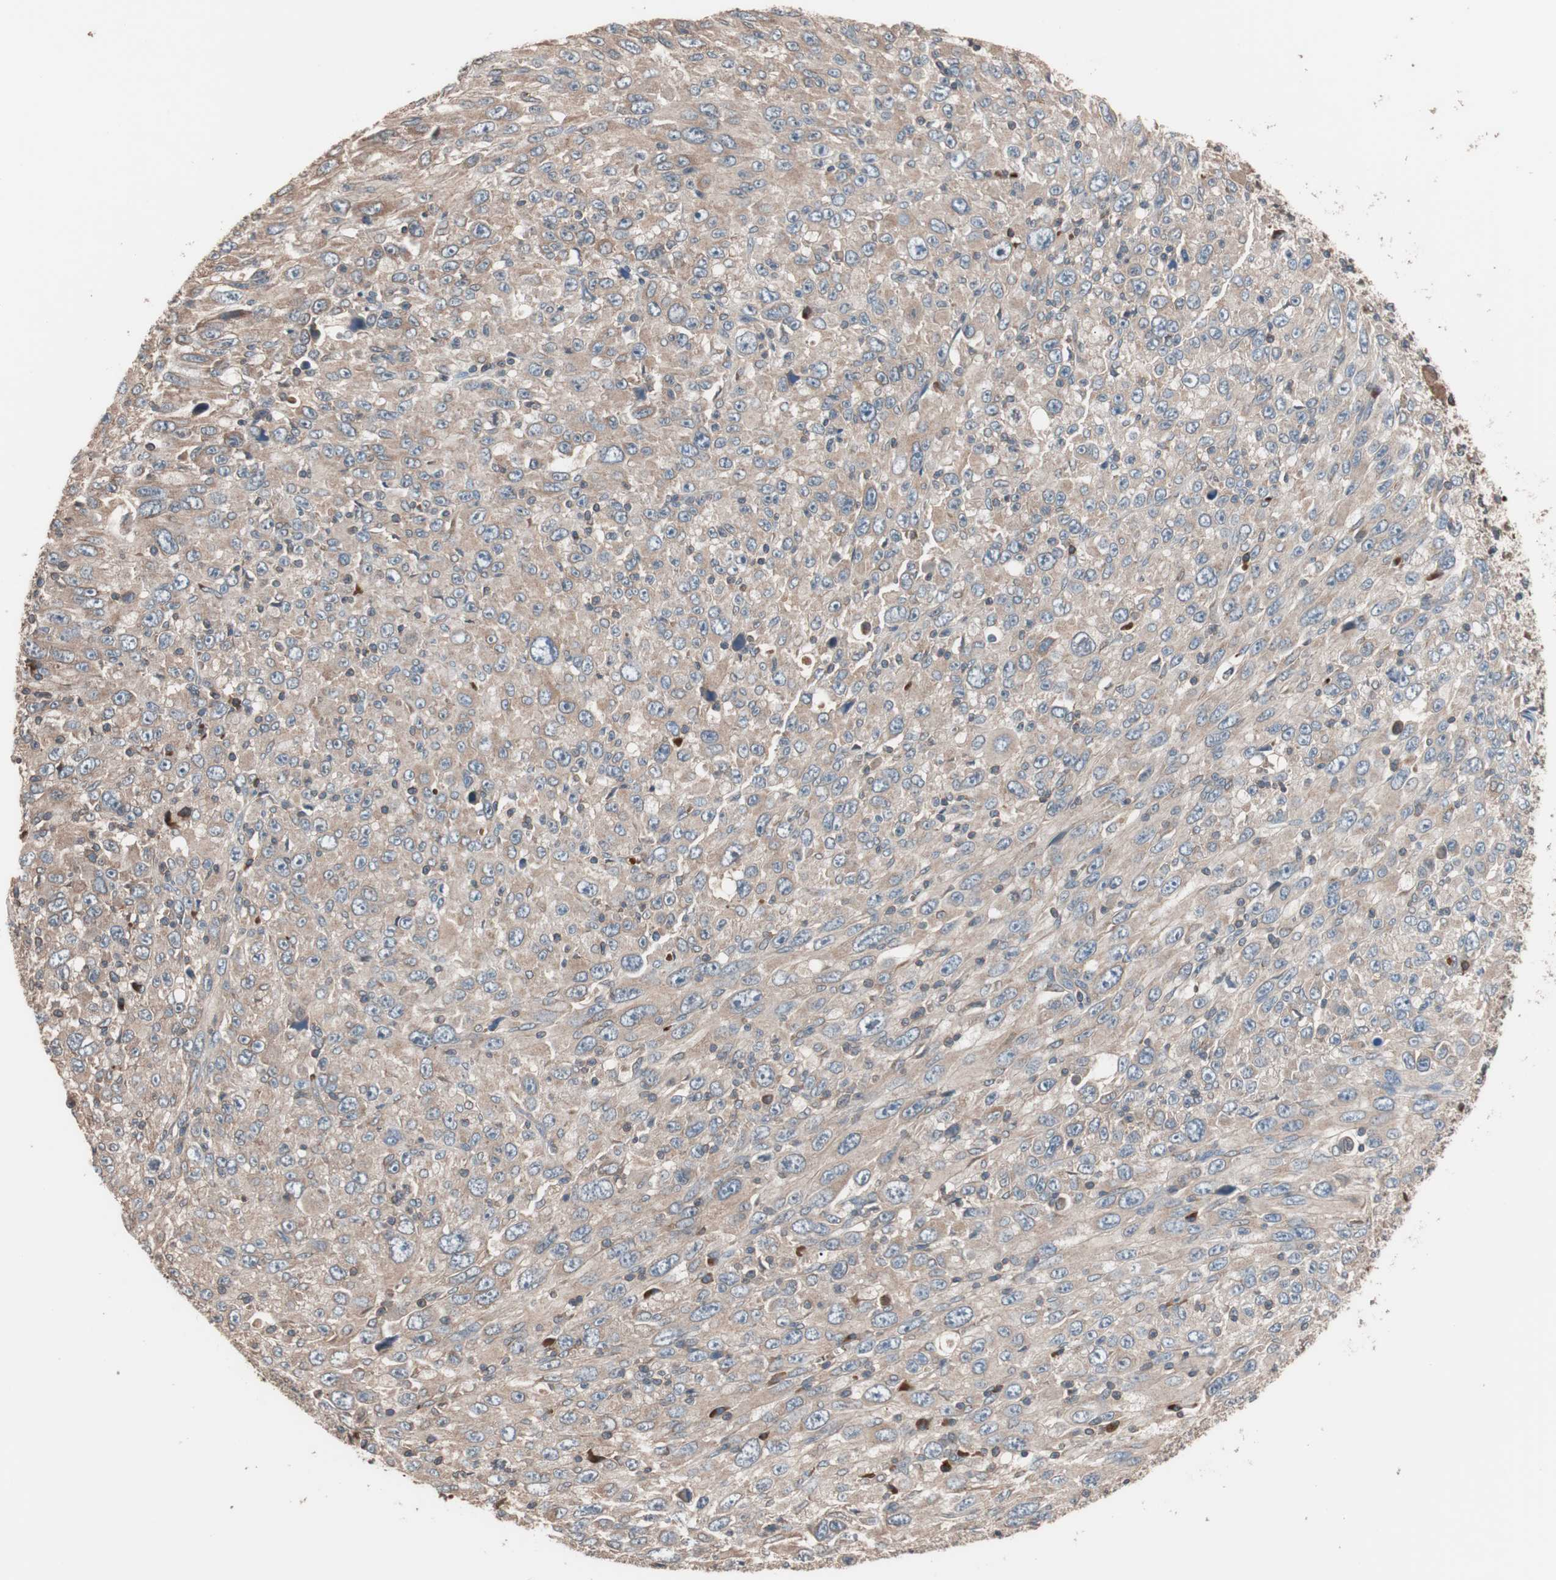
{"staining": {"intensity": "moderate", "quantity": ">75%", "location": "cytoplasmic/membranous"}, "tissue": "melanoma", "cell_type": "Tumor cells", "image_type": "cancer", "snomed": [{"axis": "morphology", "description": "Malignant melanoma, Metastatic site"}, {"axis": "topography", "description": "Skin"}], "caption": "Immunohistochemistry (IHC) photomicrograph of neoplastic tissue: human melanoma stained using immunohistochemistry (IHC) demonstrates medium levels of moderate protein expression localized specifically in the cytoplasmic/membranous of tumor cells, appearing as a cytoplasmic/membranous brown color.", "gene": "GLYCTK", "patient": {"sex": "female", "age": 56}}